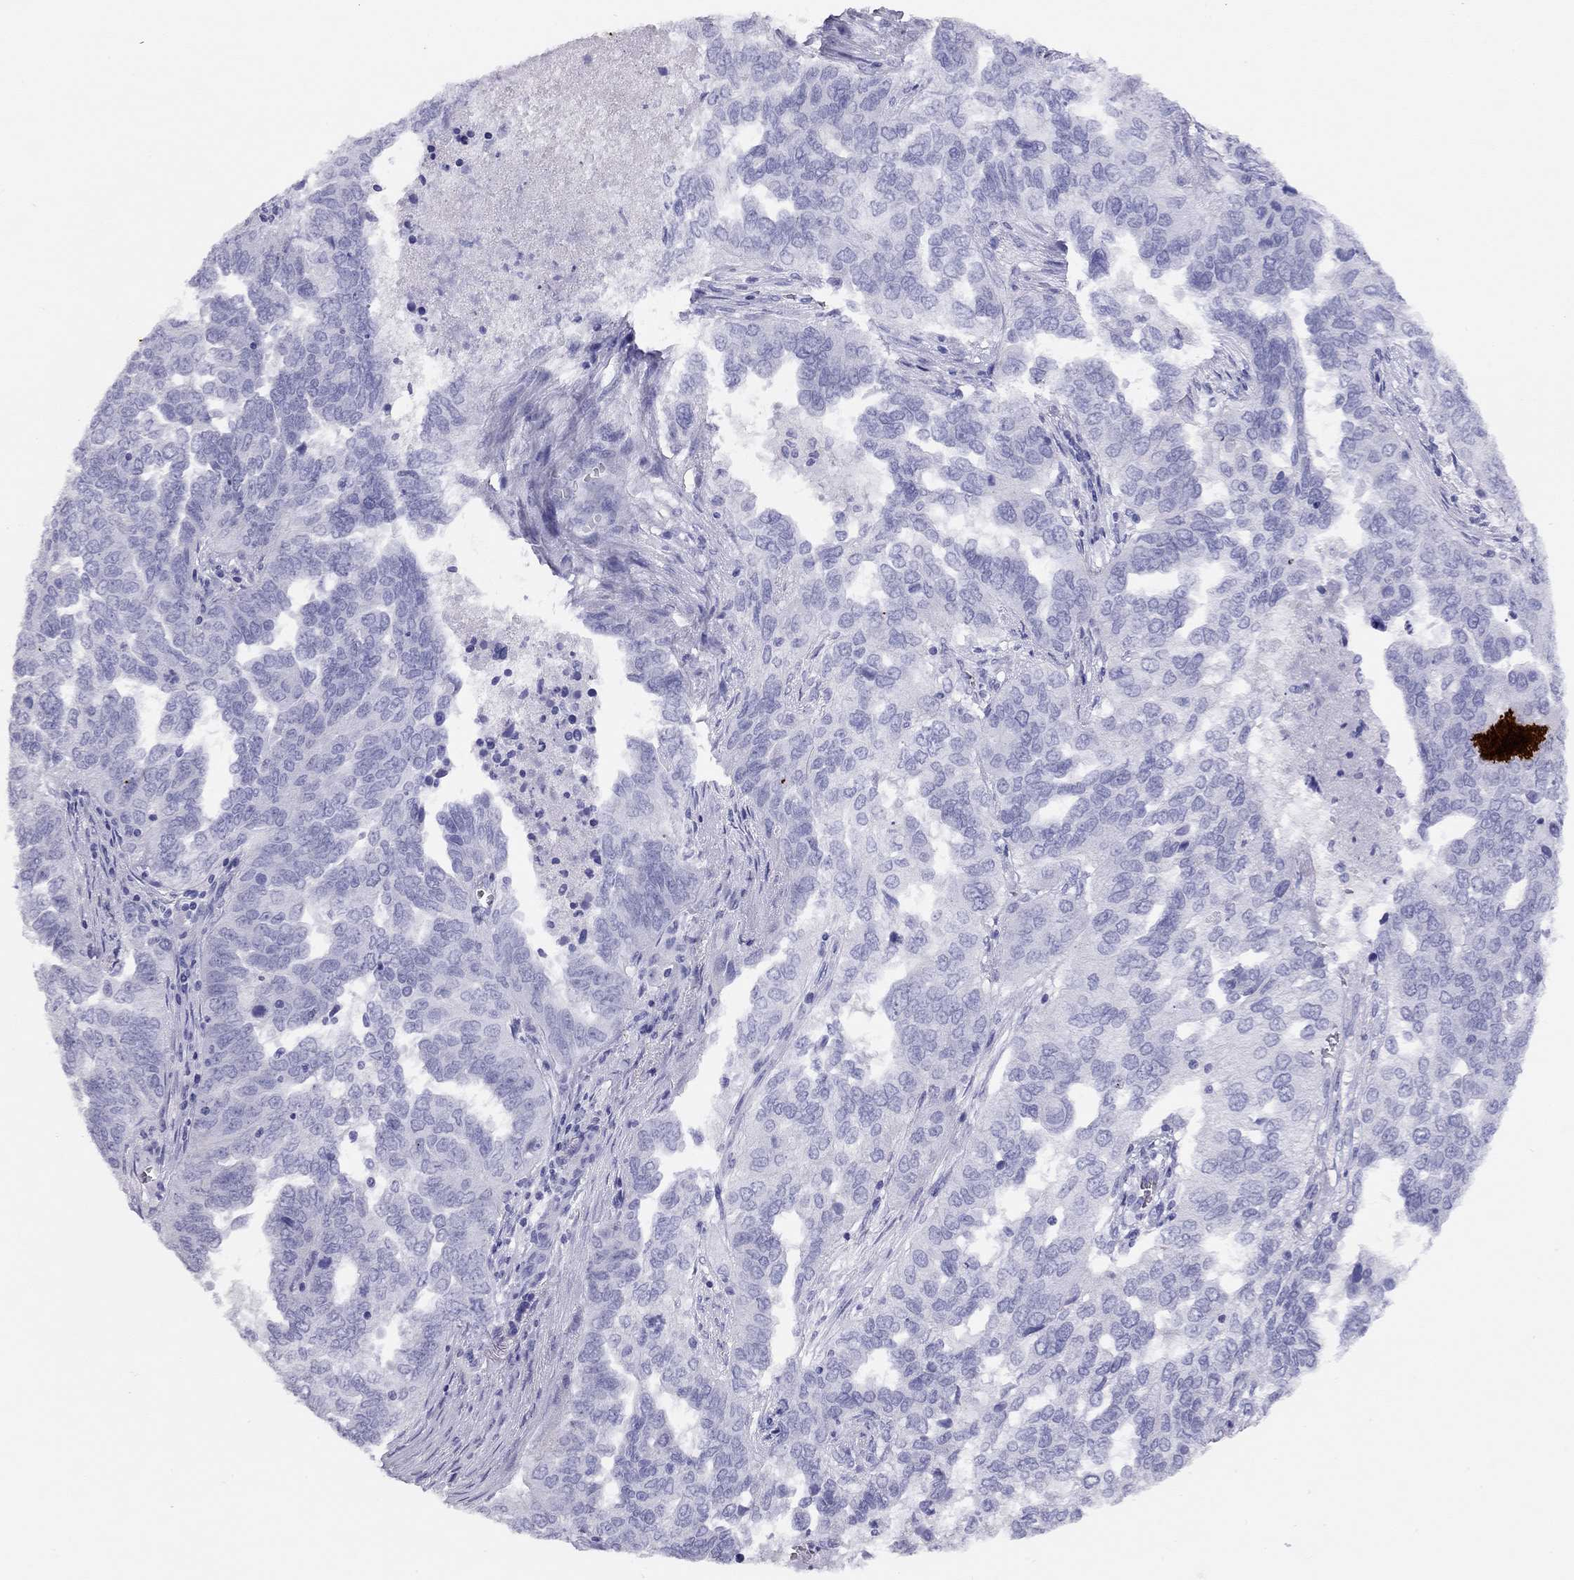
{"staining": {"intensity": "negative", "quantity": "none", "location": "none"}, "tissue": "ovarian cancer", "cell_type": "Tumor cells", "image_type": "cancer", "snomed": [{"axis": "morphology", "description": "Carcinoma, endometroid"}, {"axis": "topography", "description": "Soft tissue"}, {"axis": "topography", "description": "Ovary"}], "caption": "The IHC histopathology image has no significant positivity in tumor cells of ovarian endometroid carcinoma tissue.", "gene": "LRIT2", "patient": {"sex": "female", "age": 52}}